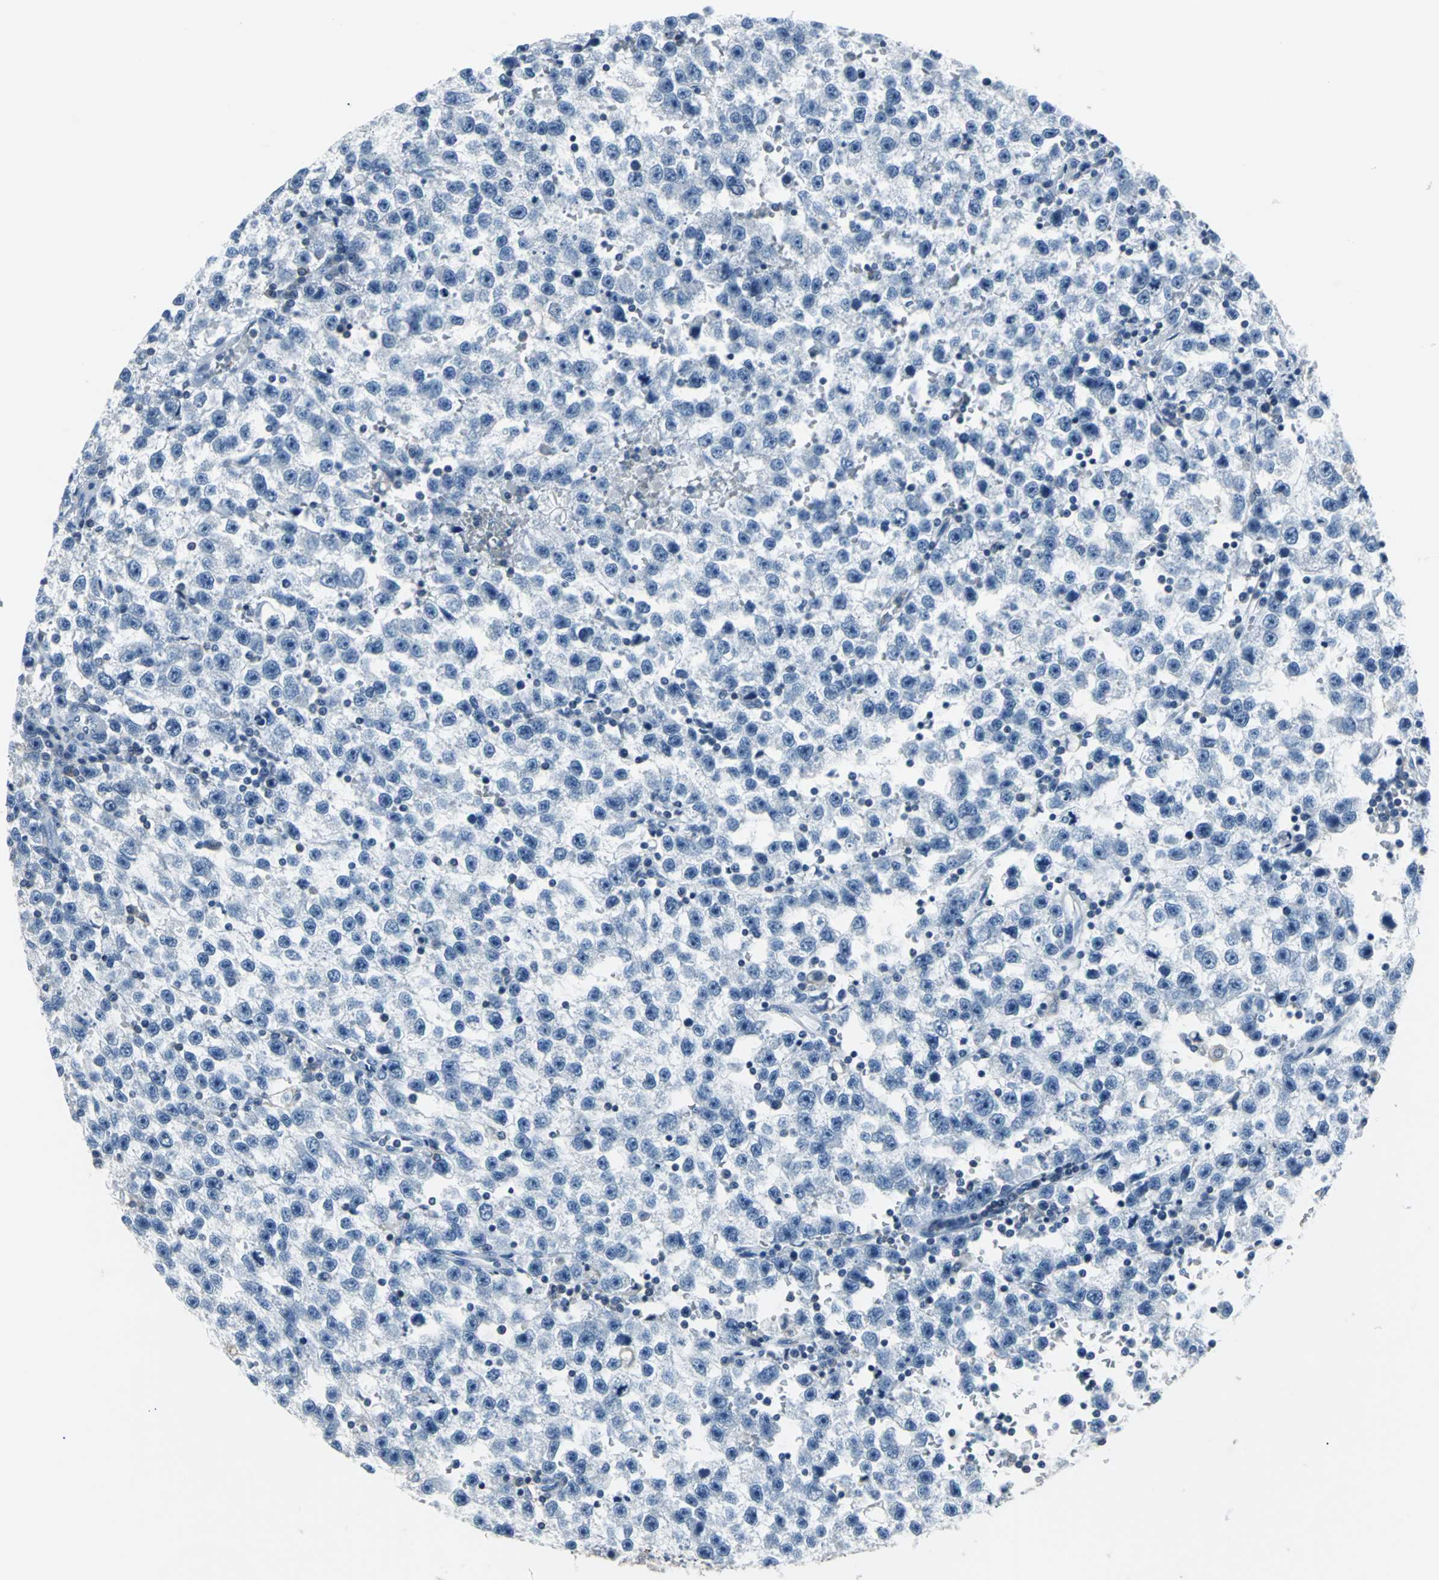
{"staining": {"intensity": "weak", "quantity": "<25%", "location": "cytoplasmic/membranous"}, "tissue": "testis cancer", "cell_type": "Tumor cells", "image_type": "cancer", "snomed": [{"axis": "morphology", "description": "Seminoma, NOS"}, {"axis": "topography", "description": "Testis"}], "caption": "Immunohistochemical staining of human testis cancer demonstrates no significant staining in tumor cells. (Brightfield microscopy of DAB (3,3'-diaminobenzidine) immunohistochemistry (IHC) at high magnification).", "gene": "IQGAP2", "patient": {"sex": "male", "age": 33}}